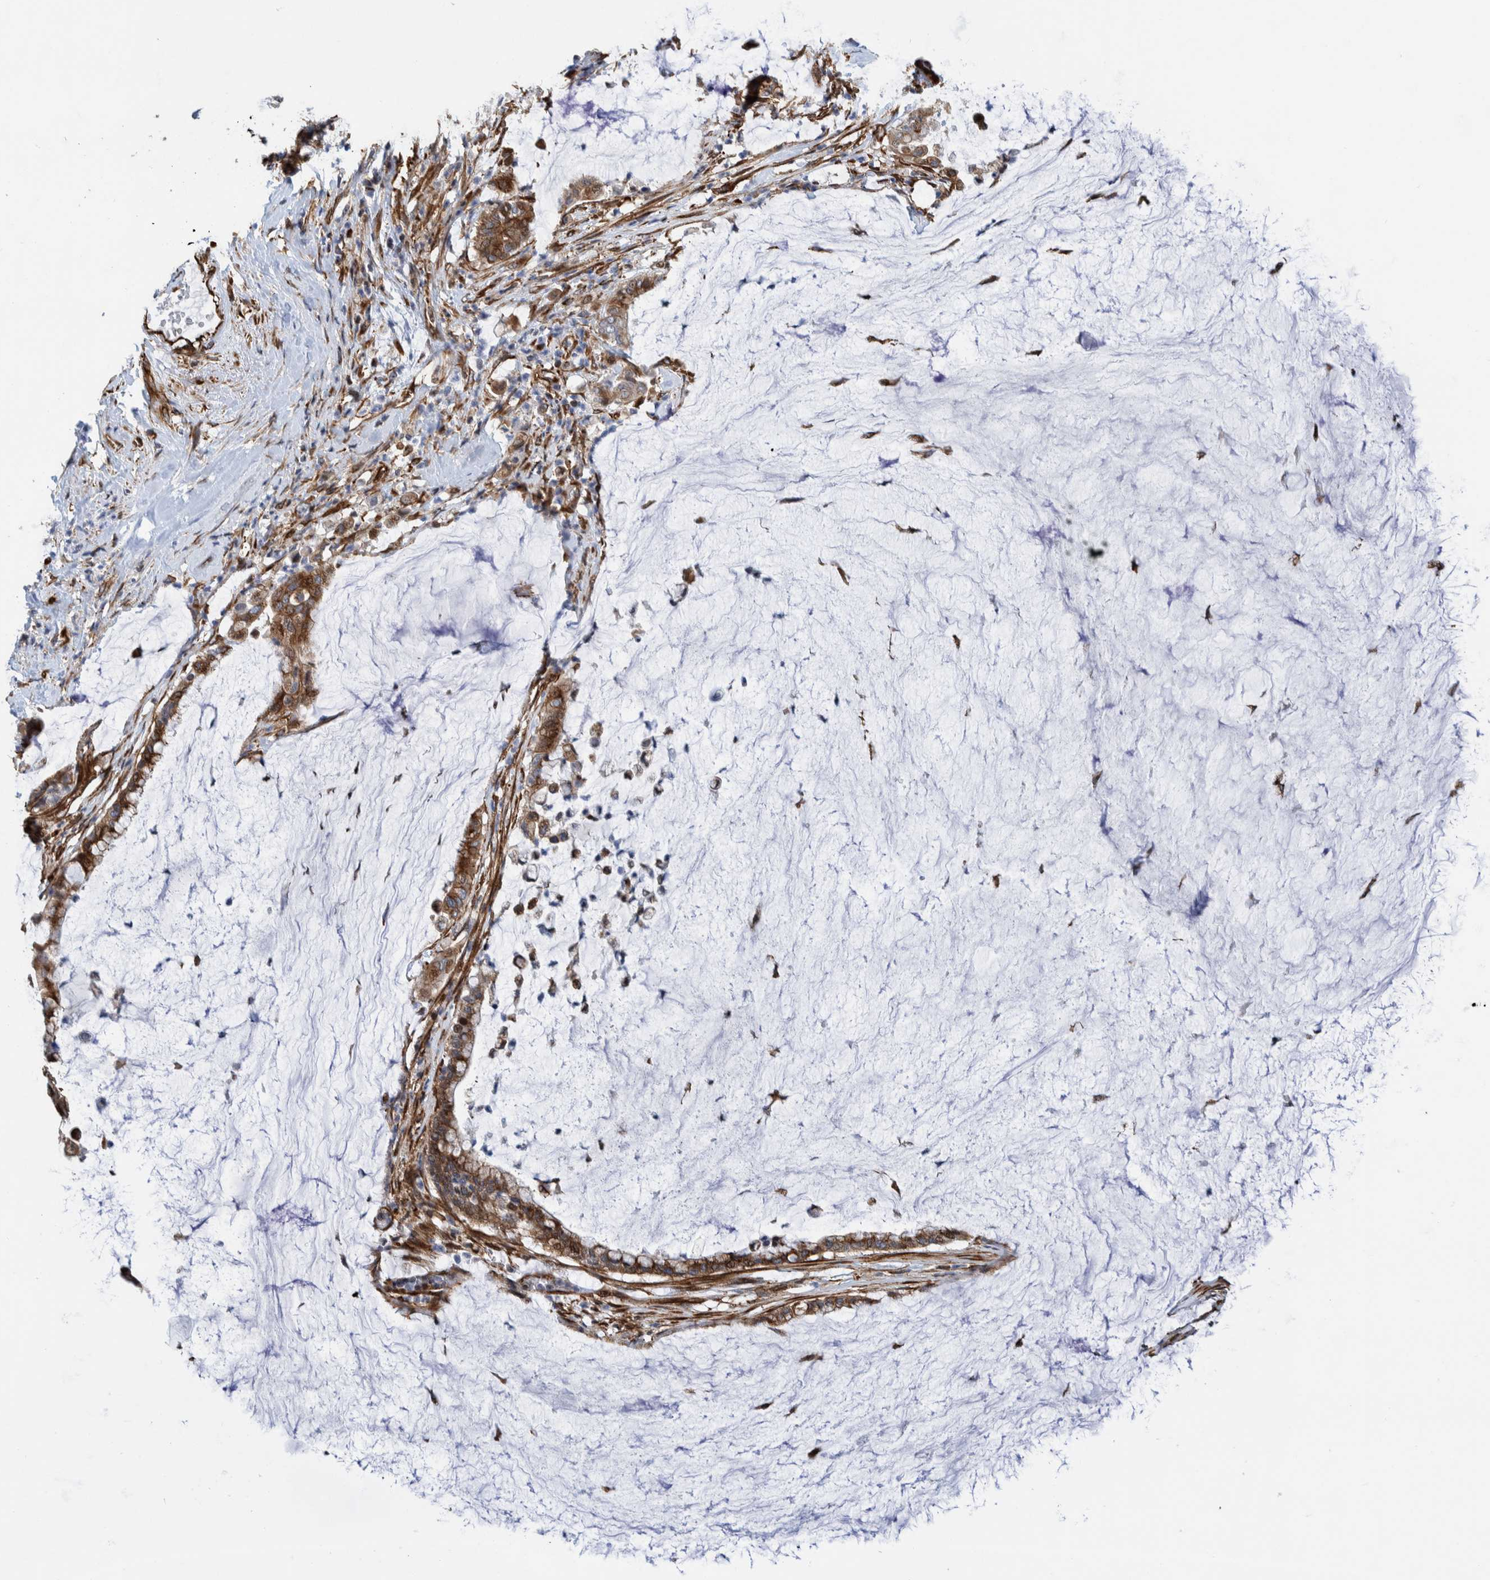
{"staining": {"intensity": "moderate", "quantity": ">75%", "location": "cytoplasmic/membranous"}, "tissue": "pancreatic cancer", "cell_type": "Tumor cells", "image_type": "cancer", "snomed": [{"axis": "morphology", "description": "Adenocarcinoma, NOS"}, {"axis": "topography", "description": "Pancreas"}], "caption": "Tumor cells reveal medium levels of moderate cytoplasmic/membranous positivity in approximately >75% of cells in adenocarcinoma (pancreatic).", "gene": "CCDC57", "patient": {"sex": "male", "age": 41}}